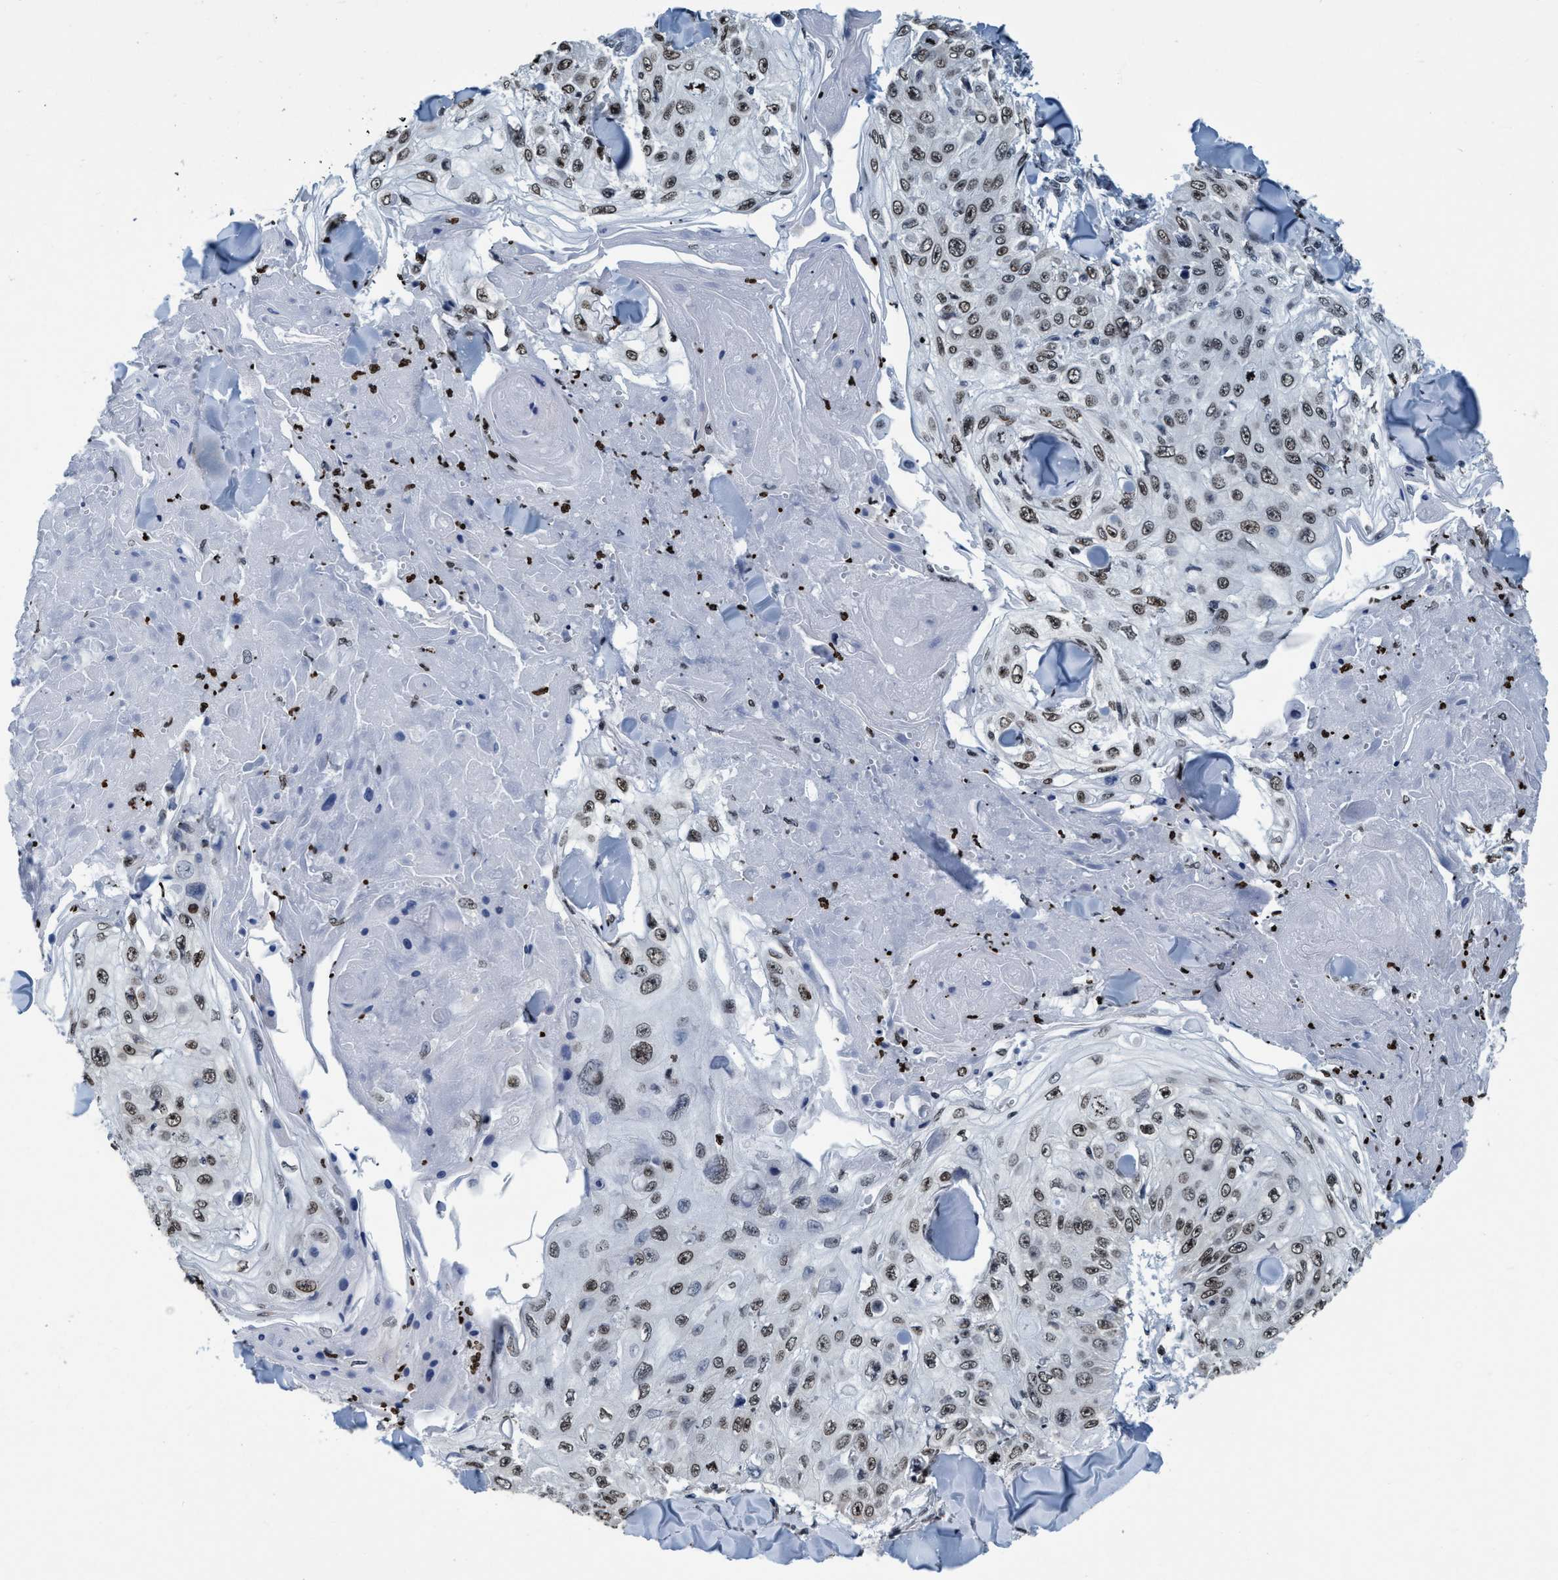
{"staining": {"intensity": "weak", "quantity": ">75%", "location": "nuclear"}, "tissue": "skin cancer", "cell_type": "Tumor cells", "image_type": "cancer", "snomed": [{"axis": "morphology", "description": "Squamous cell carcinoma, NOS"}, {"axis": "topography", "description": "Skin"}], "caption": "Immunohistochemistry photomicrograph of neoplastic tissue: human skin cancer stained using immunohistochemistry (IHC) reveals low levels of weak protein expression localized specifically in the nuclear of tumor cells, appearing as a nuclear brown color.", "gene": "CCNE2", "patient": {"sex": "male", "age": 86}}